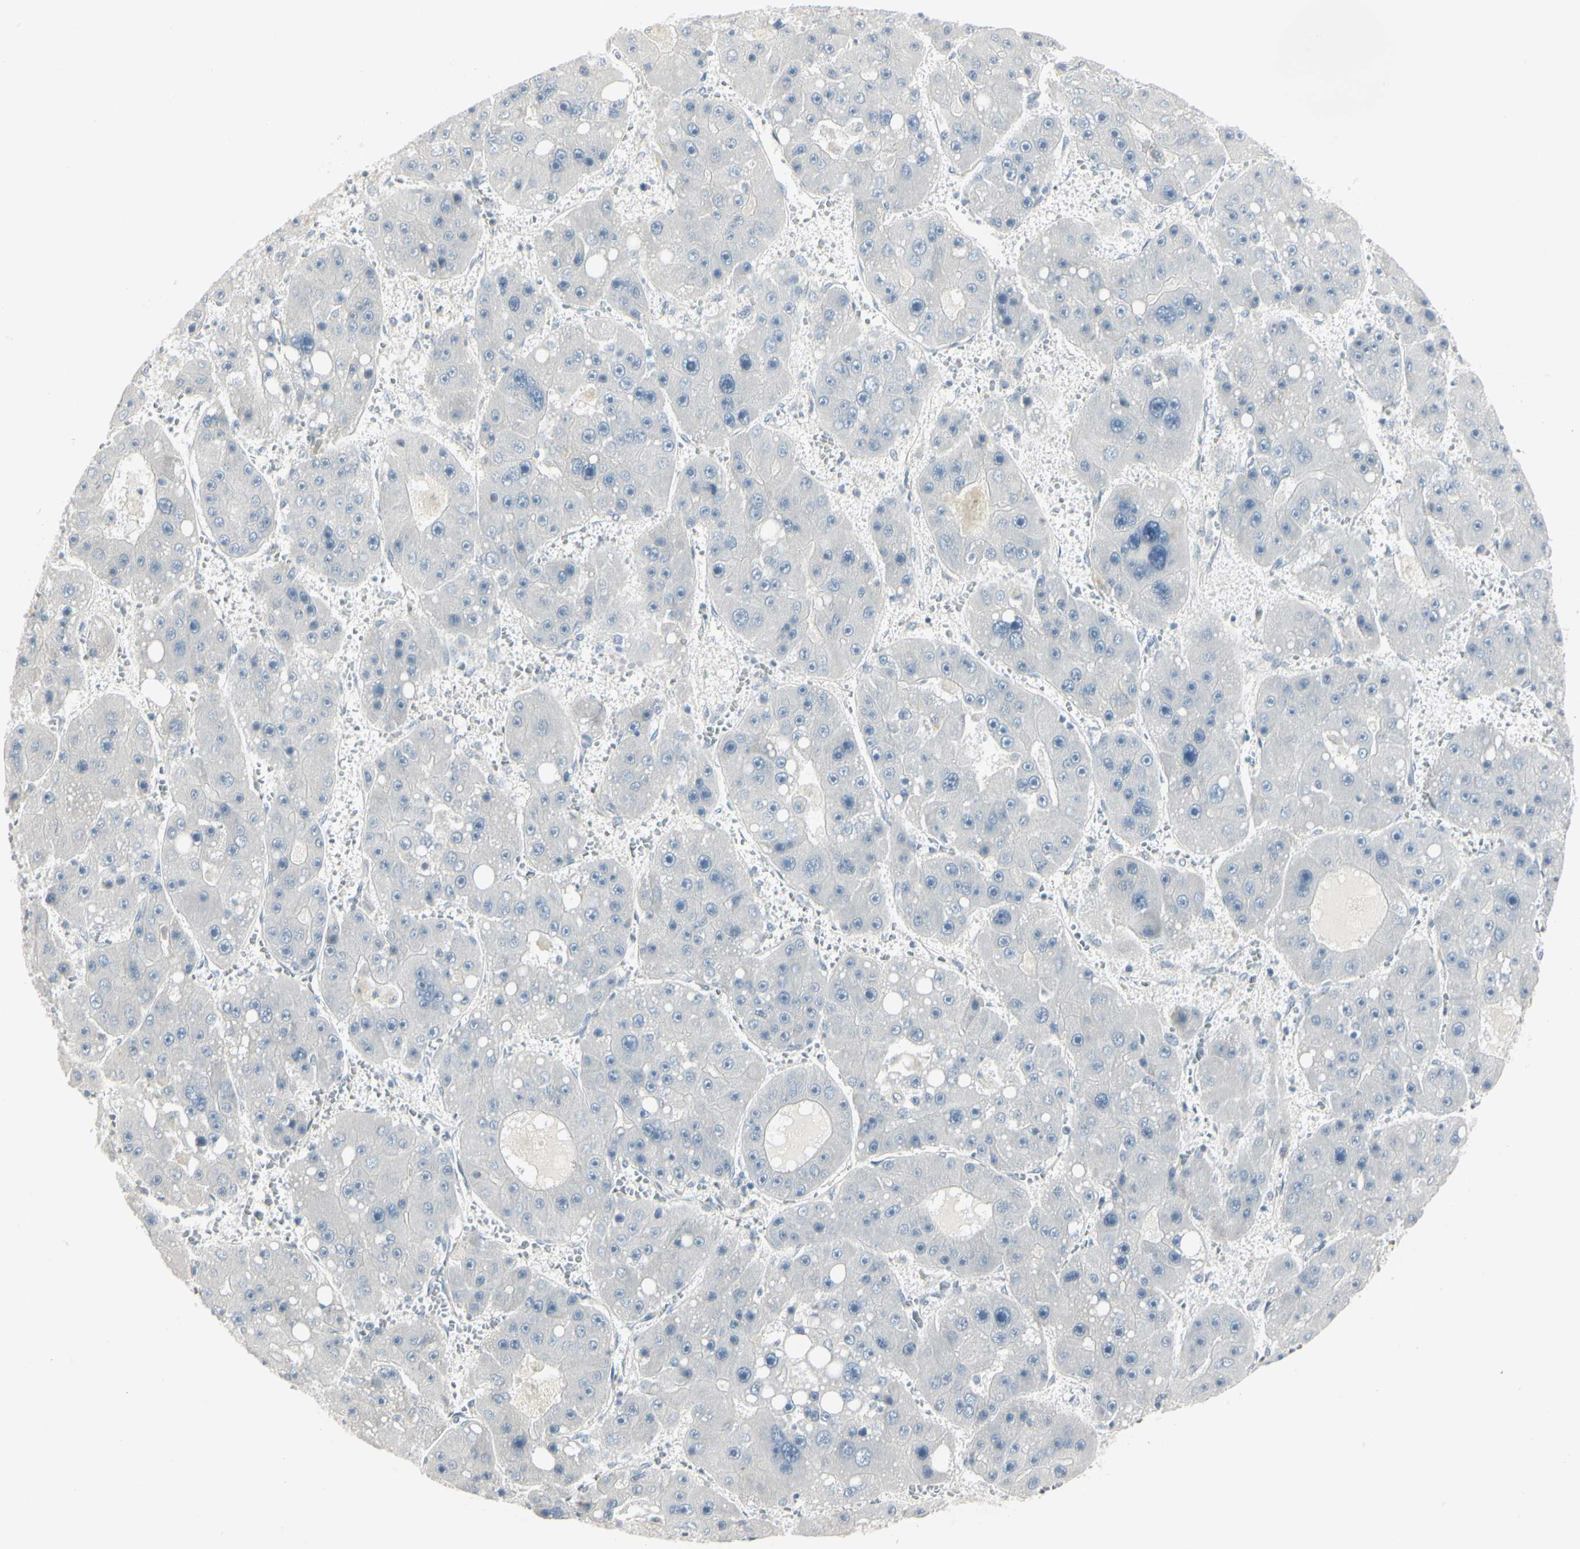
{"staining": {"intensity": "negative", "quantity": "none", "location": "none"}, "tissue": "liver cancer", "cell_type": "Tumor cells", "image_type": "cancer", "snomed": [{"axis": "morphology", "description": "Carcinoma, Hepatocellular, NOS"}, {"axis": "topography", "description": "Liver"}], "caption": "This is an IHC histopathology image of liver hepatocellular carcinoma. There is no positivity in tumor cells.", "gene": "DMPK", "patient": {"sex": "female", "age": 61}}